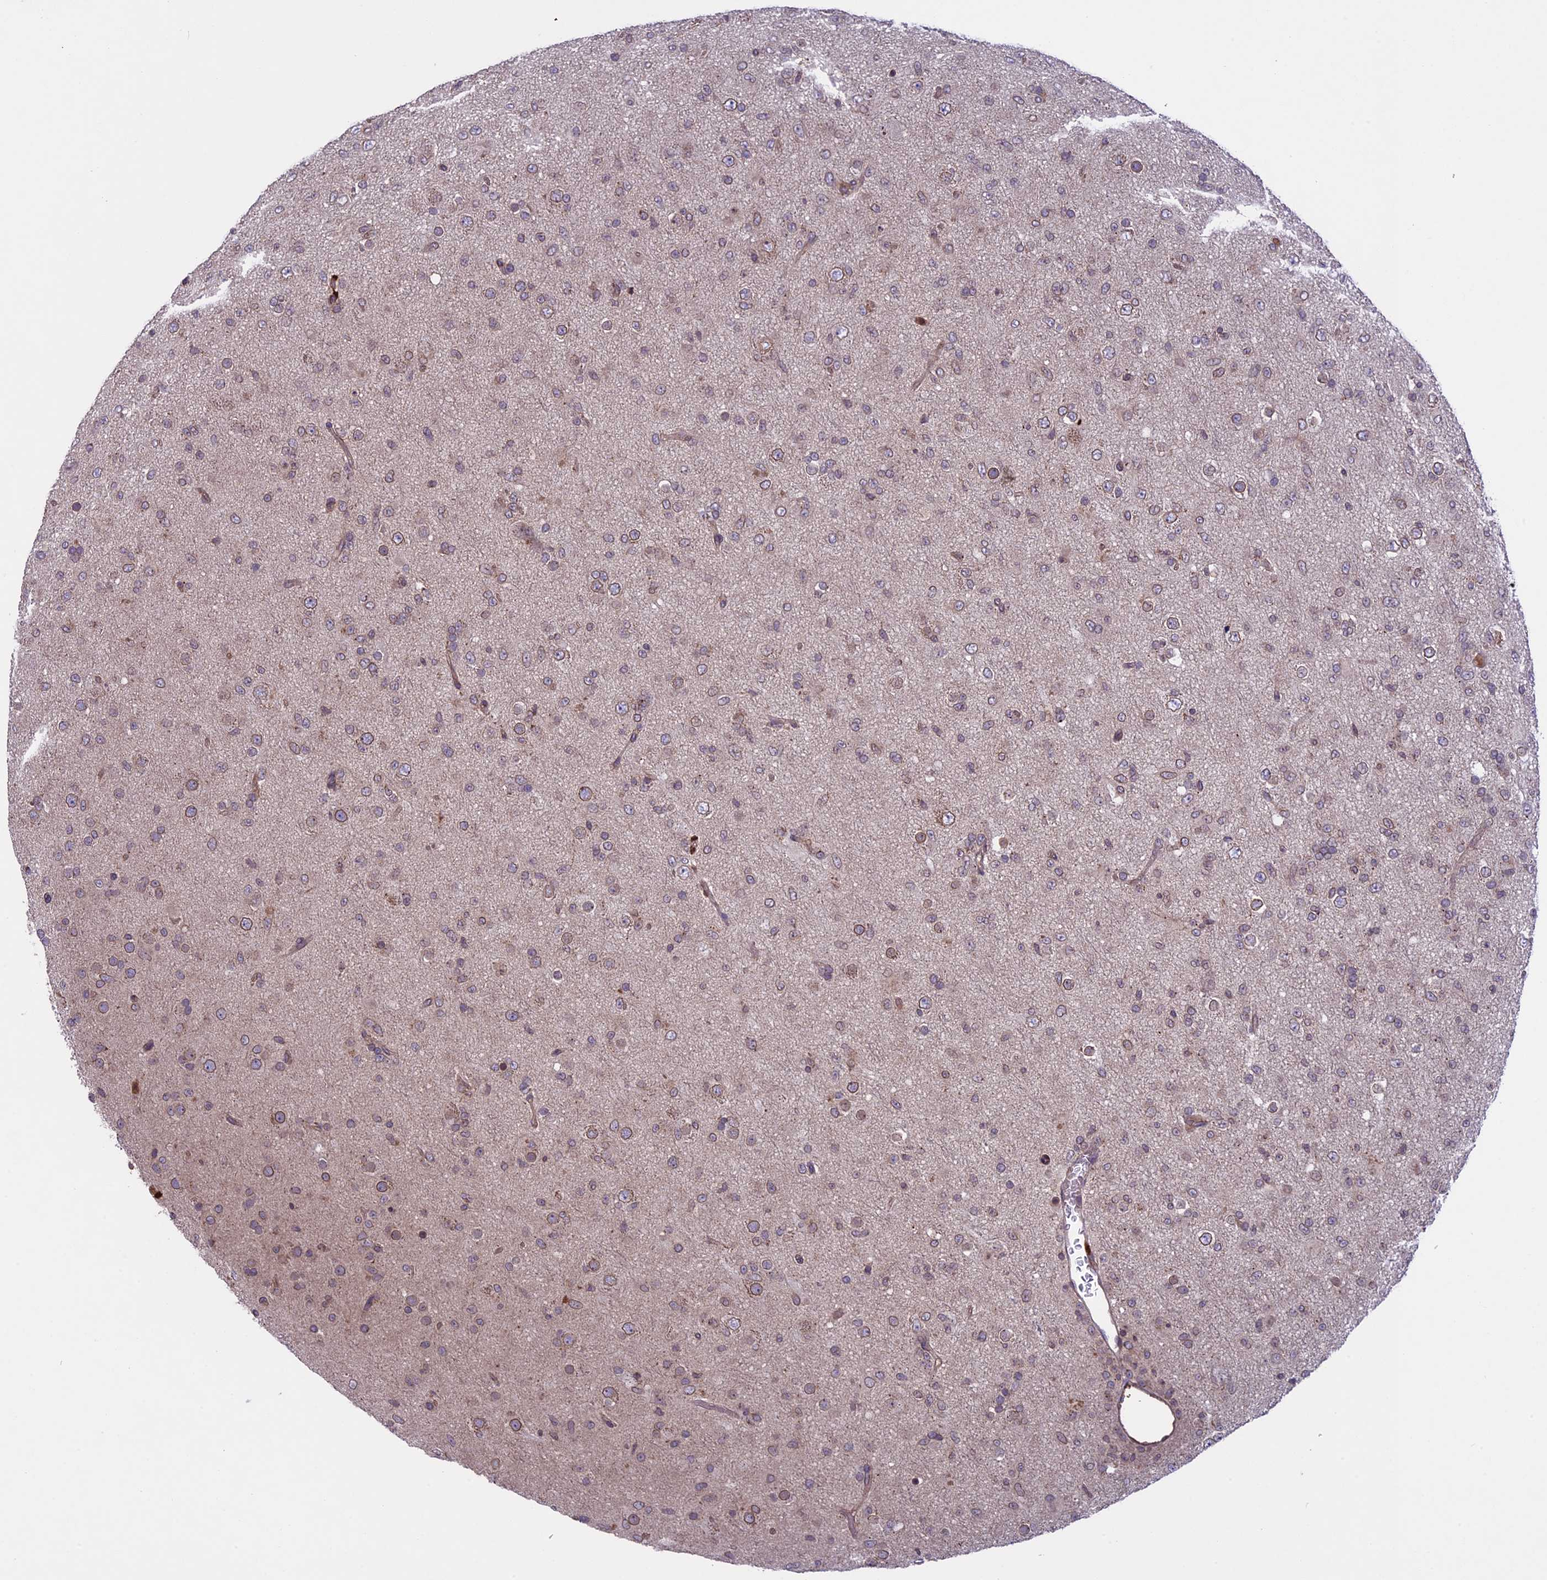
{"staining": {"intensity": "weak", "quantity": "25%-75%", "location": "cytoplasmic/membranous,nuclear"}, "tissue": "glioma", "cell_type": "Tumor cells", "image_type": "cancer", "snomed": [{"axis": "morphology", "description": "Glioma, malignant, Low grade"}, {"axis": "topography", "description": "Brain"}], "caption": "A photomicrograph of malignant glioma (low-grade) stained for a protein exhibits weak cytoplasmic/membranous and nuclear brown staining in tumor cells.", "gene": "CCDC125", "patient": {"sex": "male", "age": 65}}